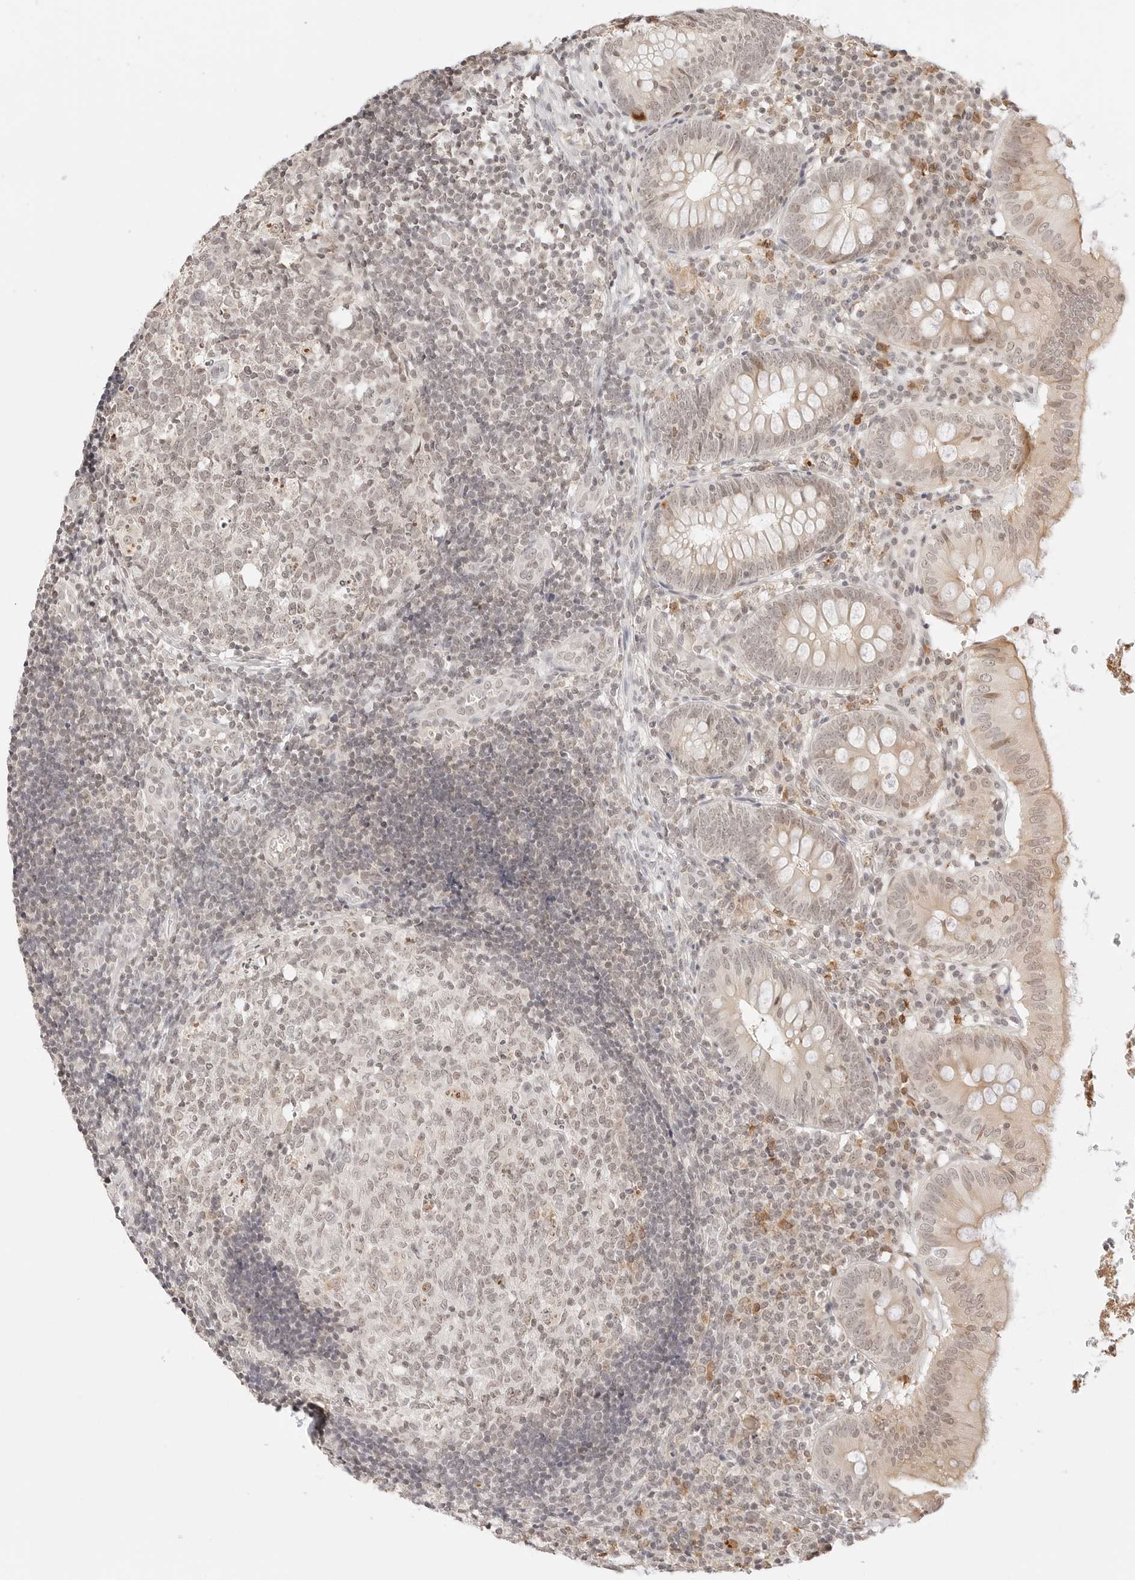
{"staining": {"intensity": "weak", "quantity": "25%-75%", "location": "cytoplasmic/membranous,nuclear"}, "tissue": "appendix", "cell_type": "Glandular cells", "image_type": "normal", "snomed": [{"axis": "morphology", "description": "Normal tissue, NOS"}, {"axis": "topography", "description": "Appendix"}], "caption": "Appendix stained with a brown dye displays weak cytoplasmic/membranous,nuclear positive staining in approximately 25%-75% of glandular cells.", "gene": "SEPTIN4", "patient": {"sex": "male", "age": 8}}